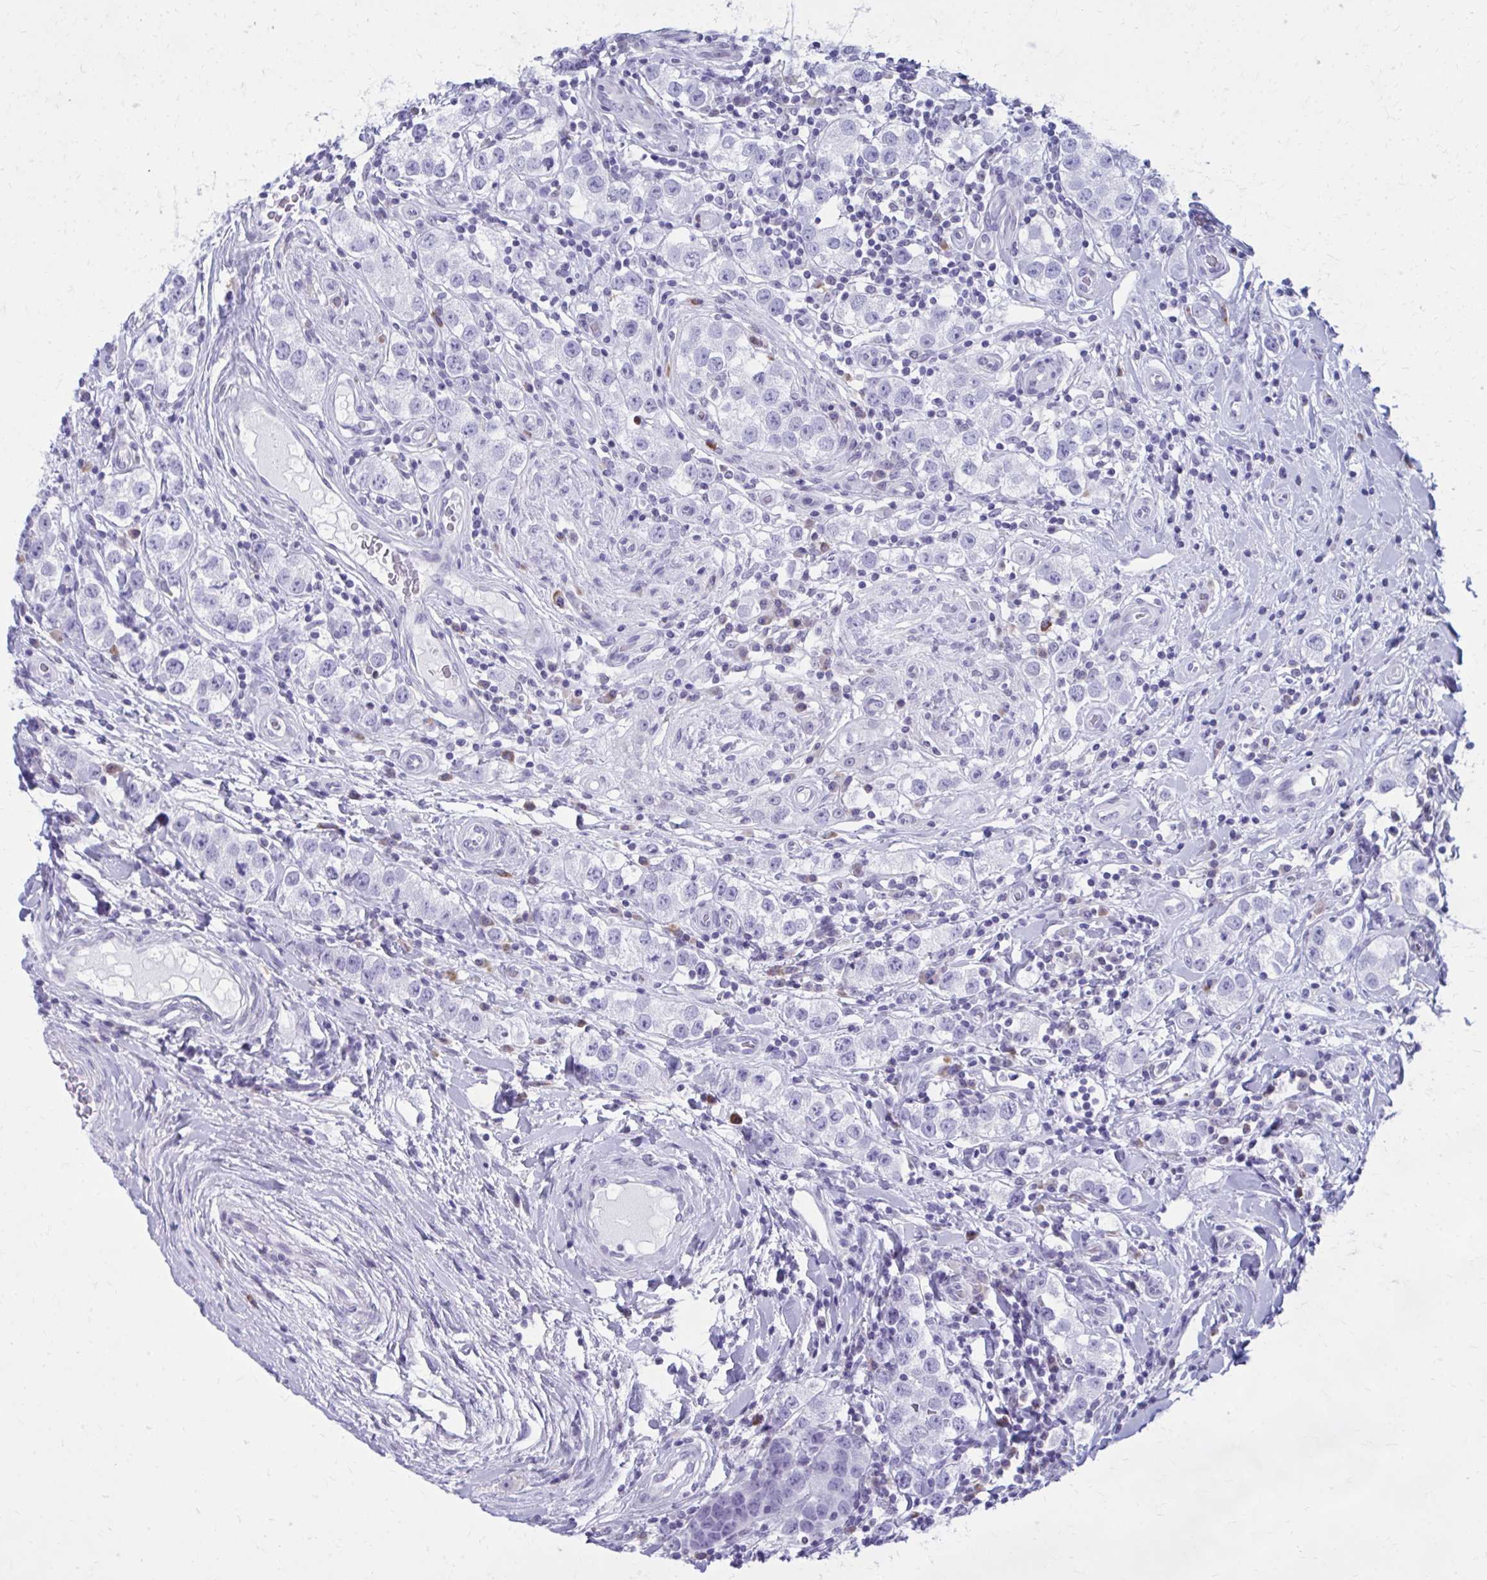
{"staining": {"intensity": "negative", "quantity": "none", "location": "none"}, "tissue": "testis cancer", "cell_type": "Tumor cells", "image_type": "cancer", "snomed": [{"axis": "morphology", "description": "Seminoma, NOS"}, {"axis": "topography", "description": "Testis"}], "caption": "DAB immunohistochemical staining of human testis seminoma shows no significant expression in tumor cells.", "gene": "PROSER1", "patient": {"sex": "male", "age": 34}}